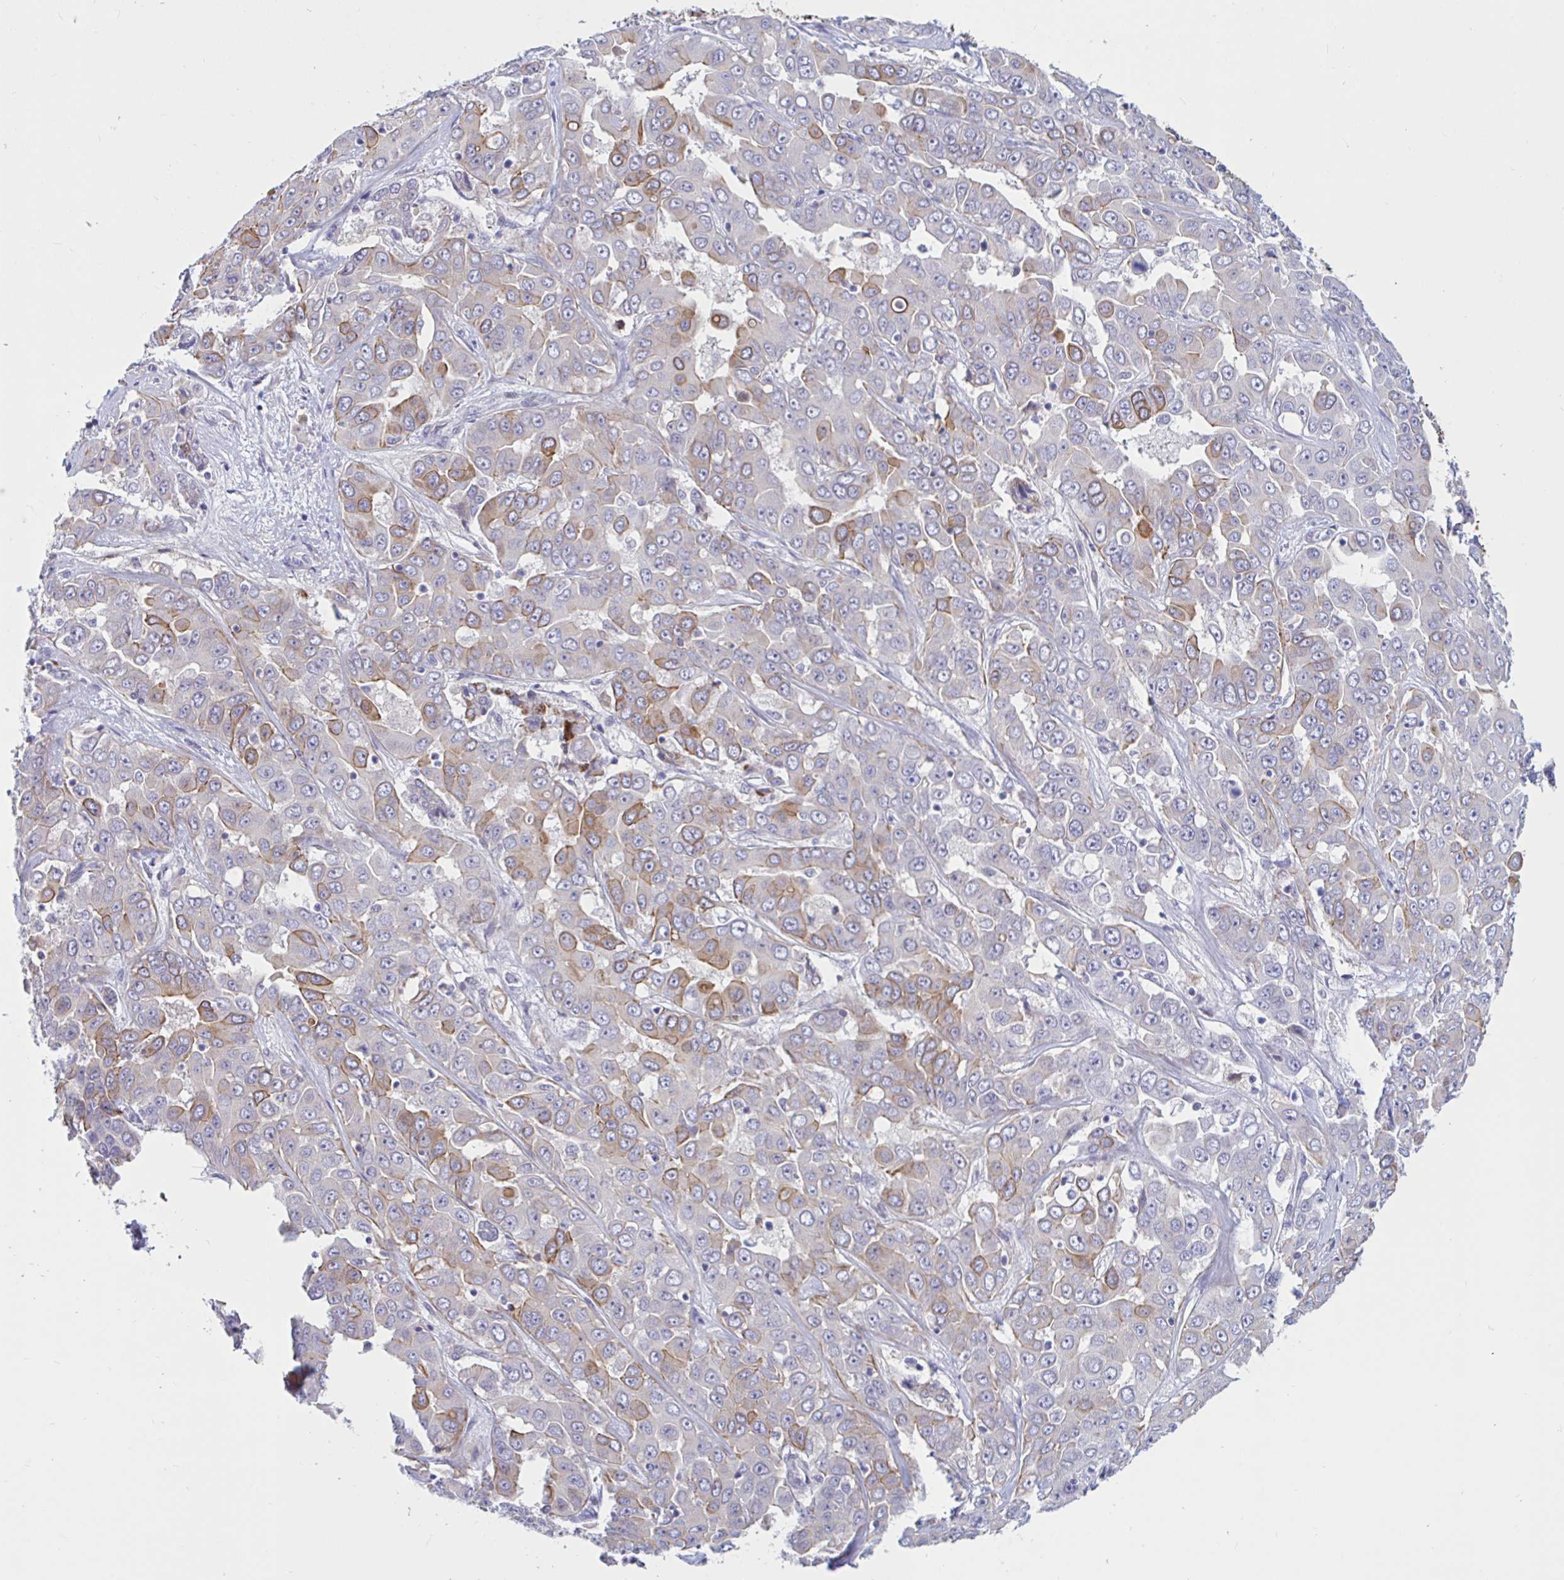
{"staining": {"intensity": "moderate", "quantity": "25%-75%", "location": "cytoplasmic/membranous"}, "tissue": "liver cancer", "cell_type": "Tumor cells", "image_type": "cancer", "snomed": [{"axis": "morphology", "description": "Cholangiocarcinoma"}, {"axis": "topography", "description": "Liver"}], "caption": "Immunohistochemistry (IHC) (DAB) staining of liver cancer shows moderate cytoplasmic/membranous protein expression in about 25%-75% of tumor cells. (DAB IHC with brightfield microscopy, high magnification).", "gene": "NBPF3", "patient": {"sex": "female", "age": 52}}